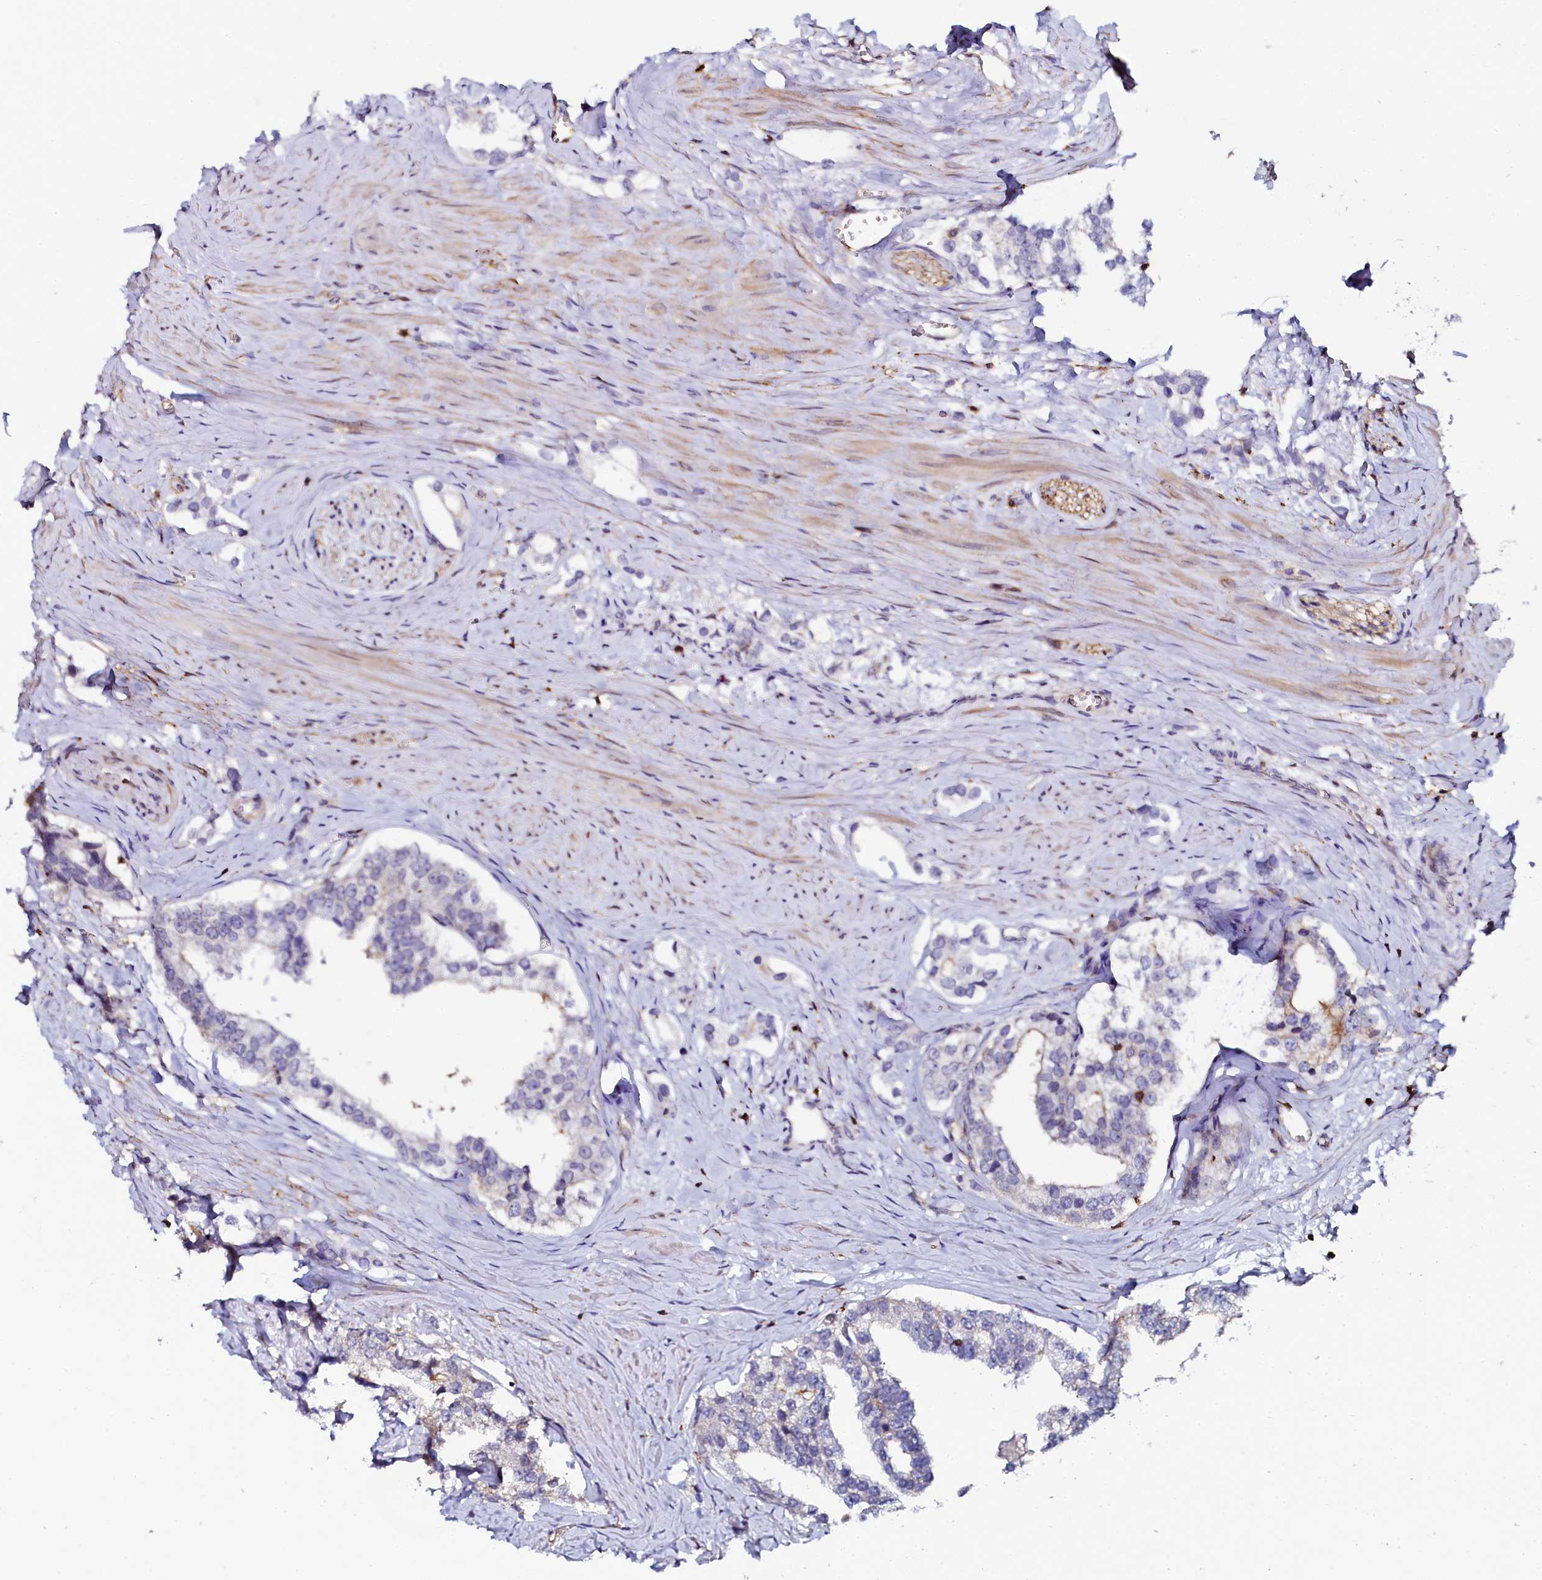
{"staining": {"intensity": "negative", "quantity": "none", "location": "none"}, "tissue": "prostate cancer", "cell_type": "Tumor cells", "image_type": "cancer", "snomed": [{"axis": "morphology", "description": "Adenocarcinoma, High grade"}, {"axis": "topography", "description": "Prostate"}], "caption": "High magnification brightfield microscopy of high-grade adenocarcinoma (prostate) stained with DAB (brown) and counterstained with hematoxylin (blue): tumor cells show no significant expression.", "gene": "AAAS", "patient": {"sex": "male", "age": 66}}